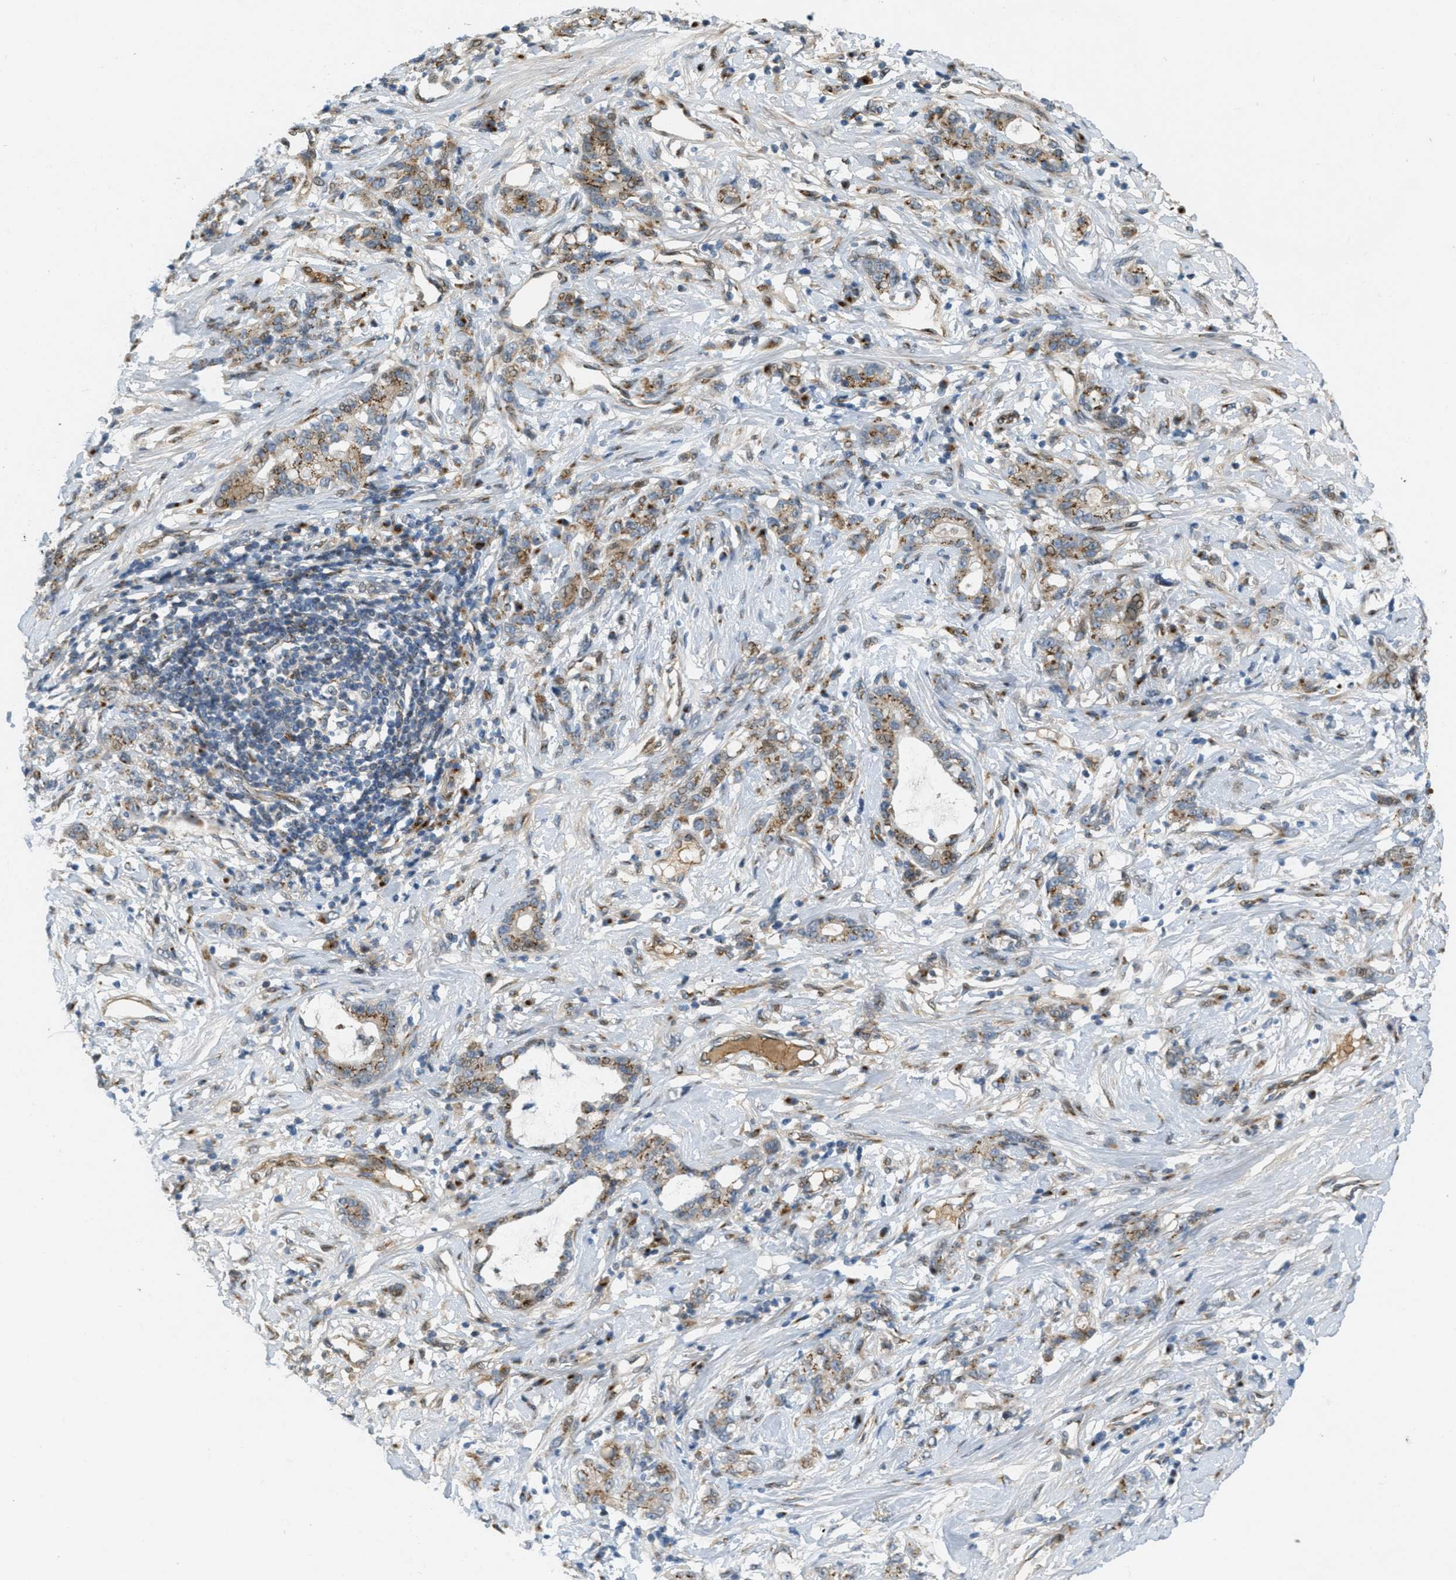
{"staining": {"intensity": "moderate", "quantity": ">75%", "location": "cytoplasmic/membranous"}, "tissue": "stomach cancer", "cell_type": "Tumor cells", "image_type": "cancer", "snomed": [{"axis": "morphology", "description": "Adenocarcinoma, NOS"}, {"axis": "topography", "description": "Stomach, lower"}], "caption": "Immunohistochemical staining of stomach cancer displays medium levels of moderate cytoplasmic/membranous expression in approximately >75% of tumor cells.", "gene": "ZFPL1", "patient": {"sex": "male", "age": 88}}